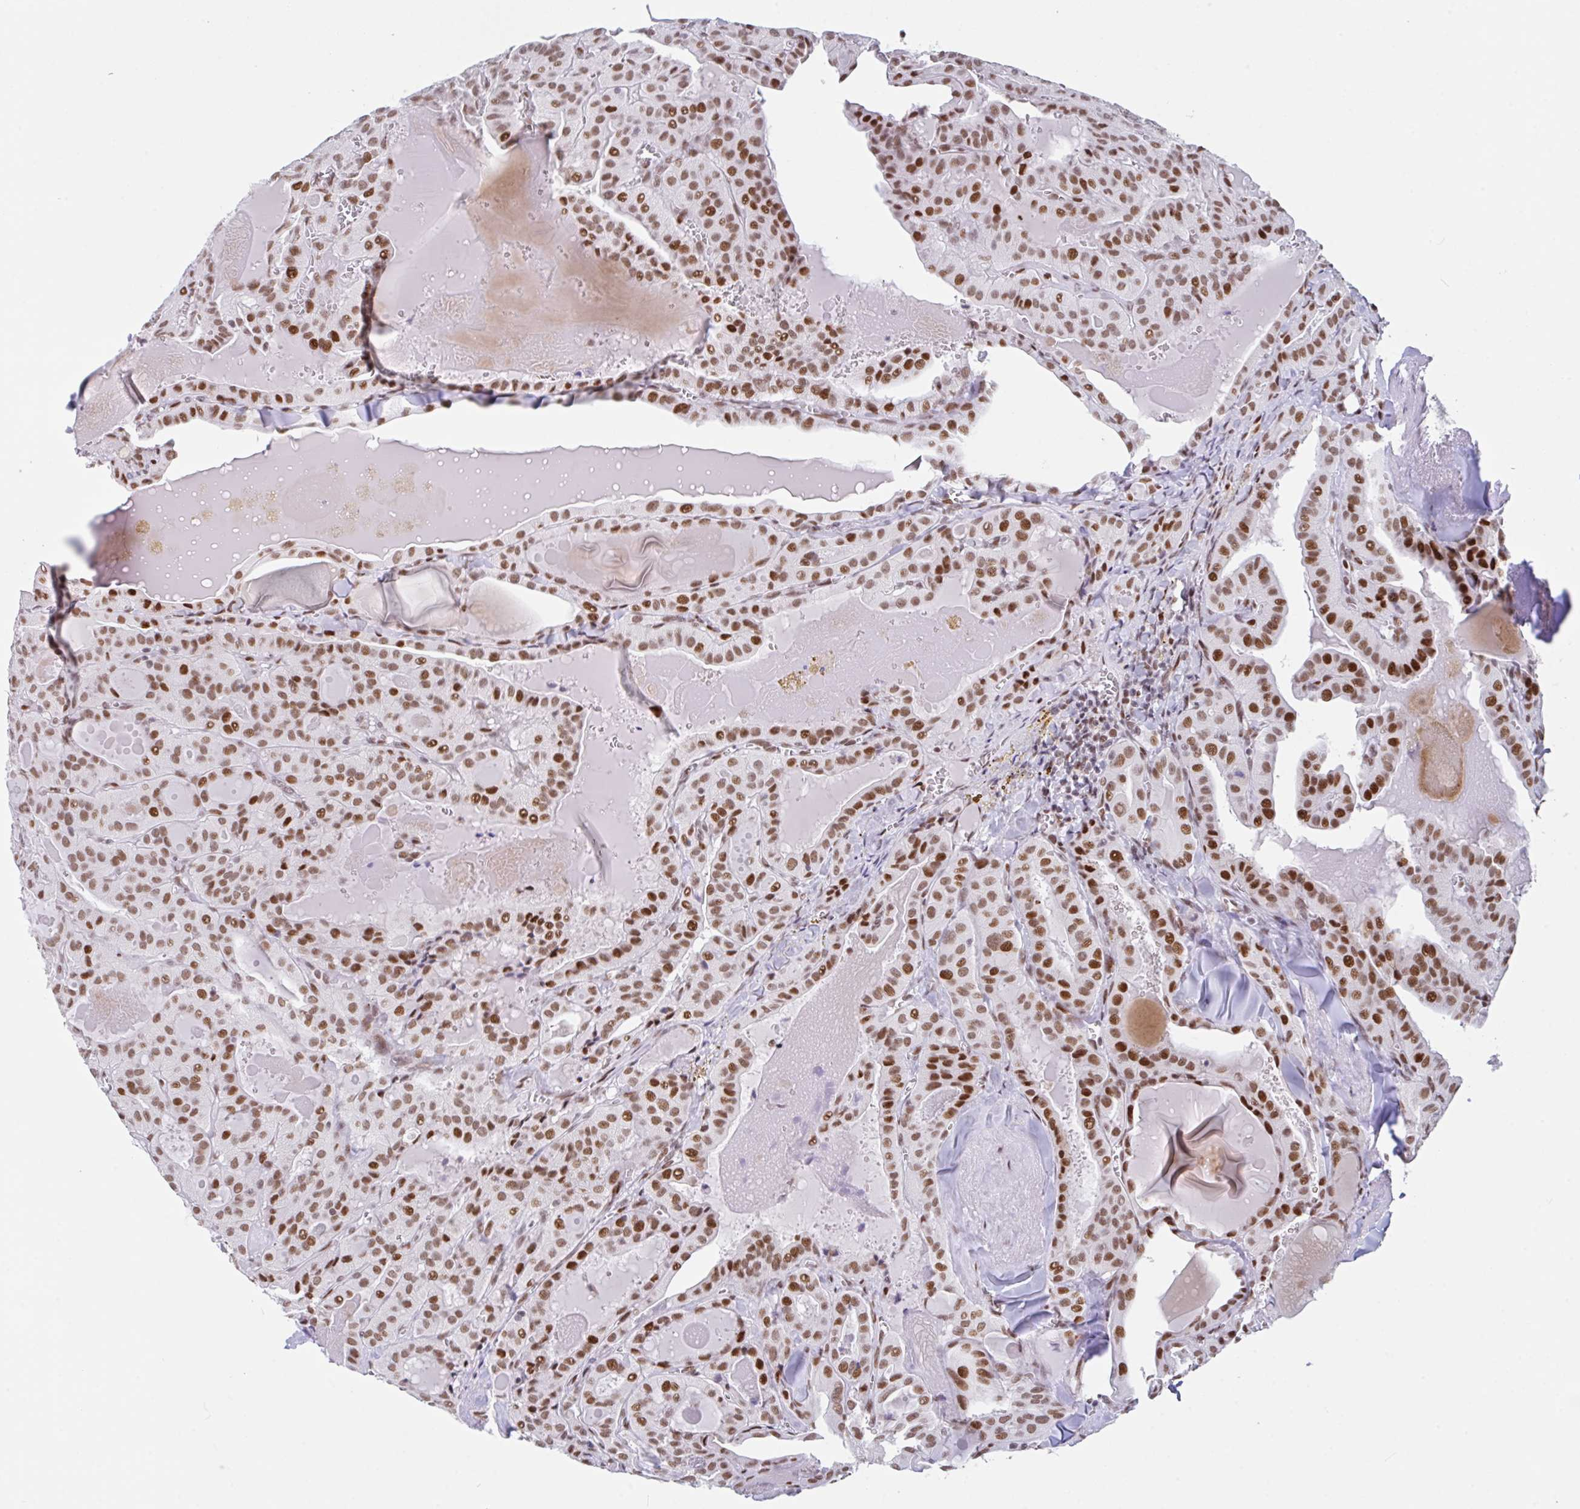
{"staining": {"intensity": "moderate", "quantity": ">75%", "location": "nuclear"}, "tissue": "thyroid cancer", "cell_type": "Tumor cells", "image_type": "cancer", "snomed": [{"axis": "morphology", "description": "Papillary adenocarcinoma, NOS"}, {"axis": "topography", "description": "Thyroid gland"}], "caption": "This is an image of immunohistochemistry (IHC) staining of thyroid cancer, which shows moderate positivity in the nuclear of tumor cells.", "gene": "CLP1", "patient": {"sex": "male", "age": 52}}